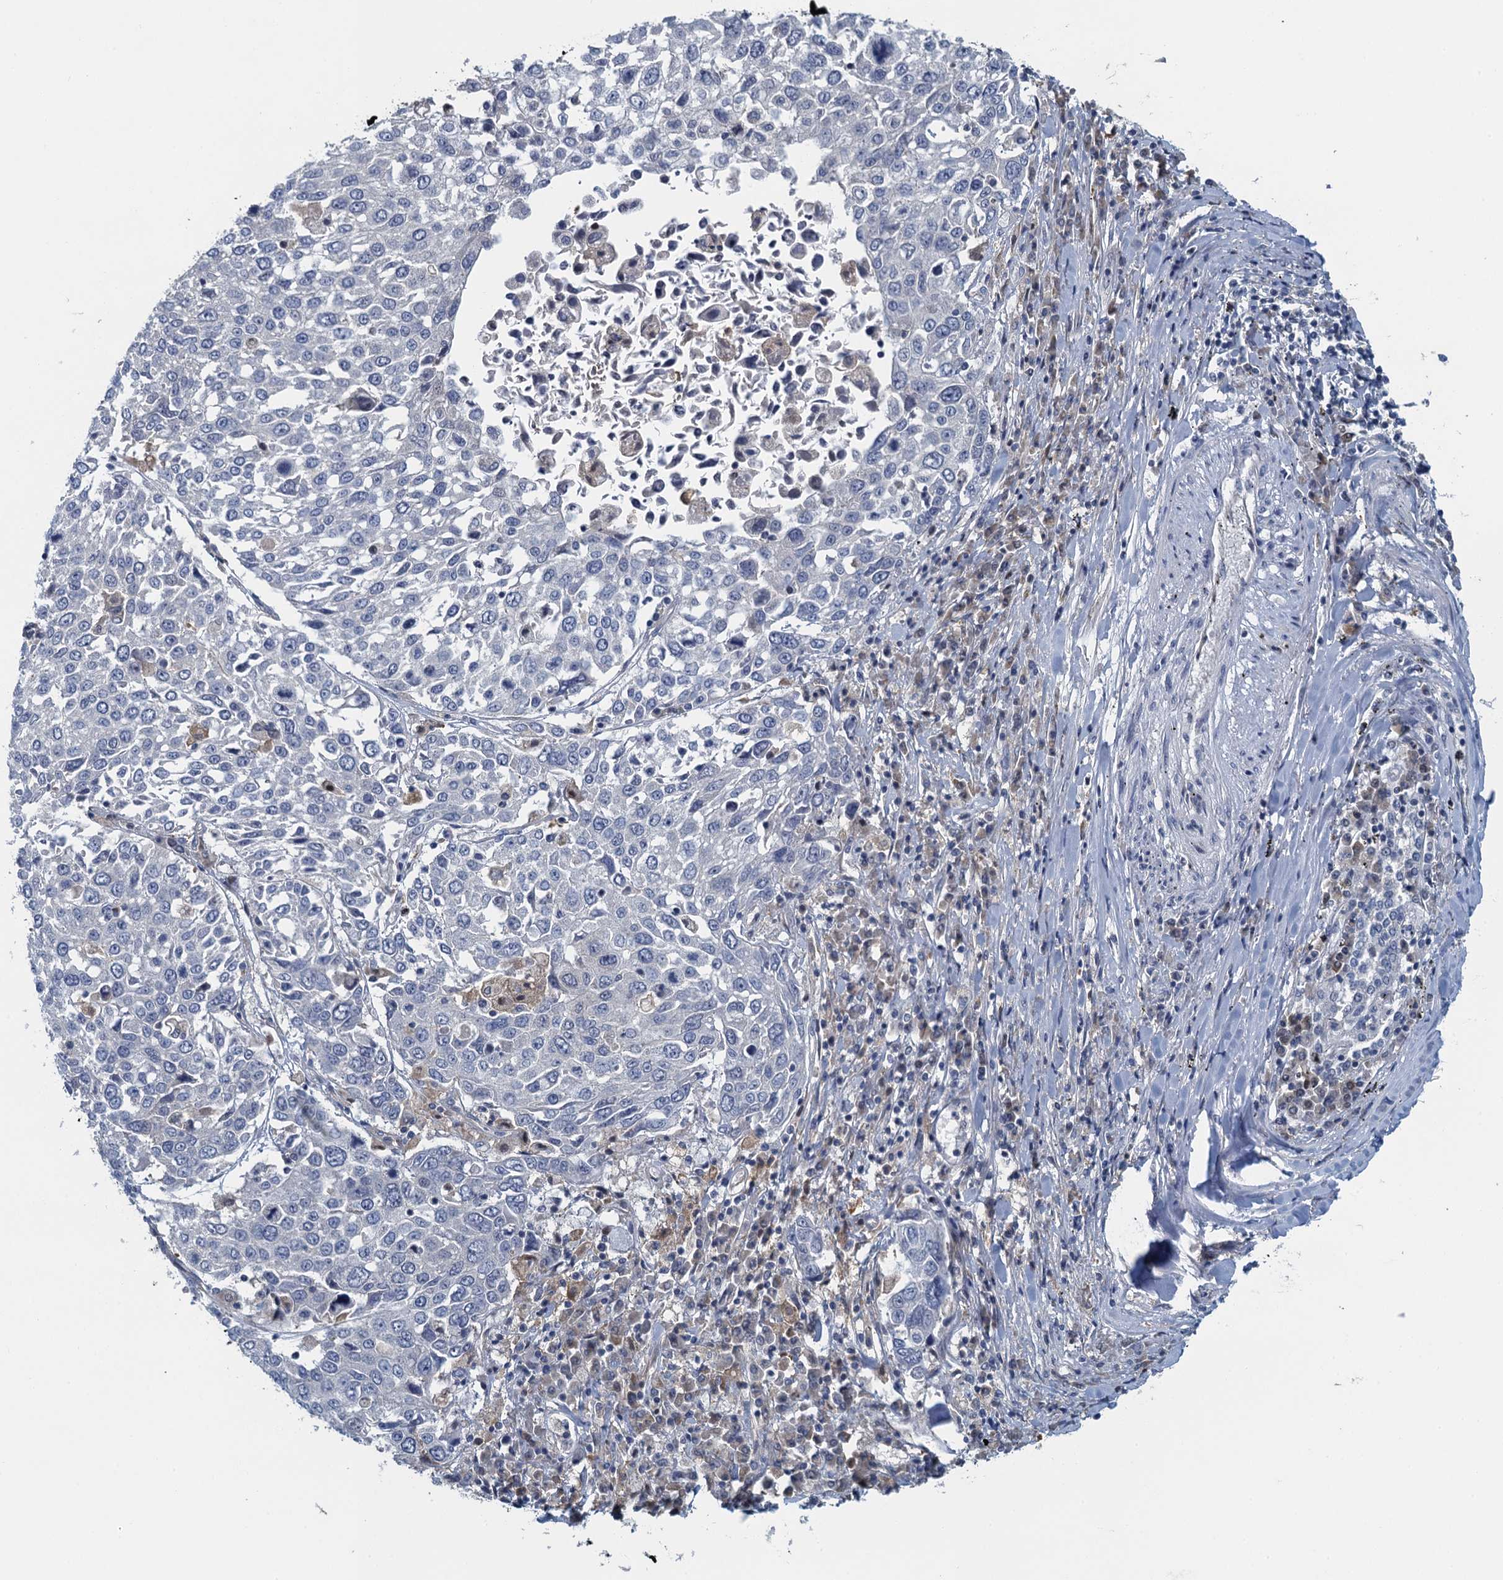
{"staining": {"intensity": "negative", "quantity": "none", "location": "none"}, "tissue": "lung cancer", "cell_type": "Tumor cells", "image_type": "cancer", "snomed": [{"axis": "morphology", "description": "Squamous cell carcinoma, NOS"}, {"axis": "topography", "description": "Lung"}], "caption": "IHC micrograph of neoplastic tissue: human lung cancer stained with DAB exhibits no significant protein staining in tumor cells. (Brightfield microscopy of DAB (3,3'-diaminobenzidine) immunohistochemistry at high magnification).", "gene": "NCKAP1L", "patient": {"sex": "male", "age": 65}}